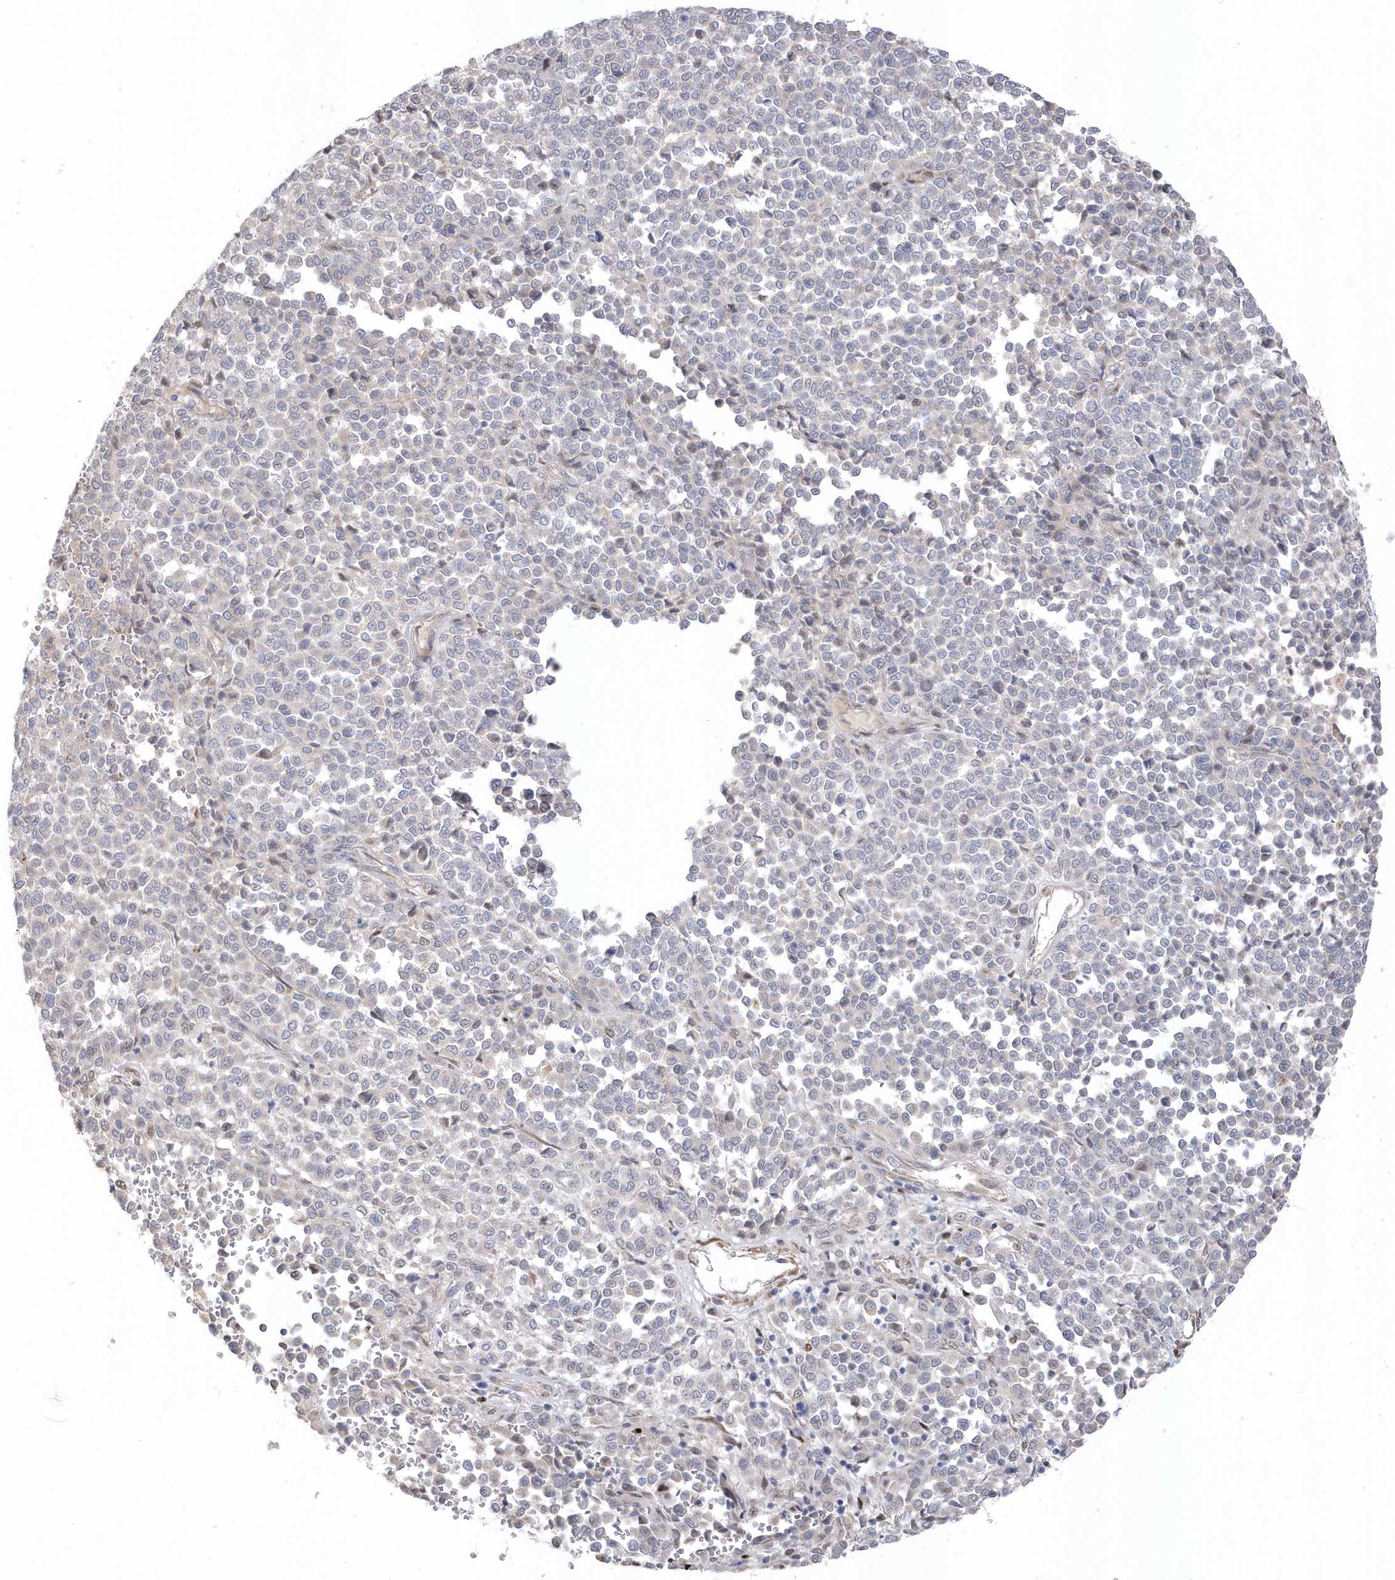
{"staining": {"intensity": "negative", "quantity": "none", "location": "none"}, "tissue": "melanoma", "cell_type": "Tumor cells", "image_type": "cancer", "snomed": [{"axis": "morphology", "description": "Malignant melanoma, Metastatic site"}, {"axis": "topography", "description": "Pancreas"}], "caption": "Immunohistochemical staining of melanoma displays no significant expression in tumor cells. (Brightfield microscopy of DAB immunohistochemistry (IHC) at high magnification).", "gene": "GTPBP6", "patient": {"sex": "female", "age": 30}}